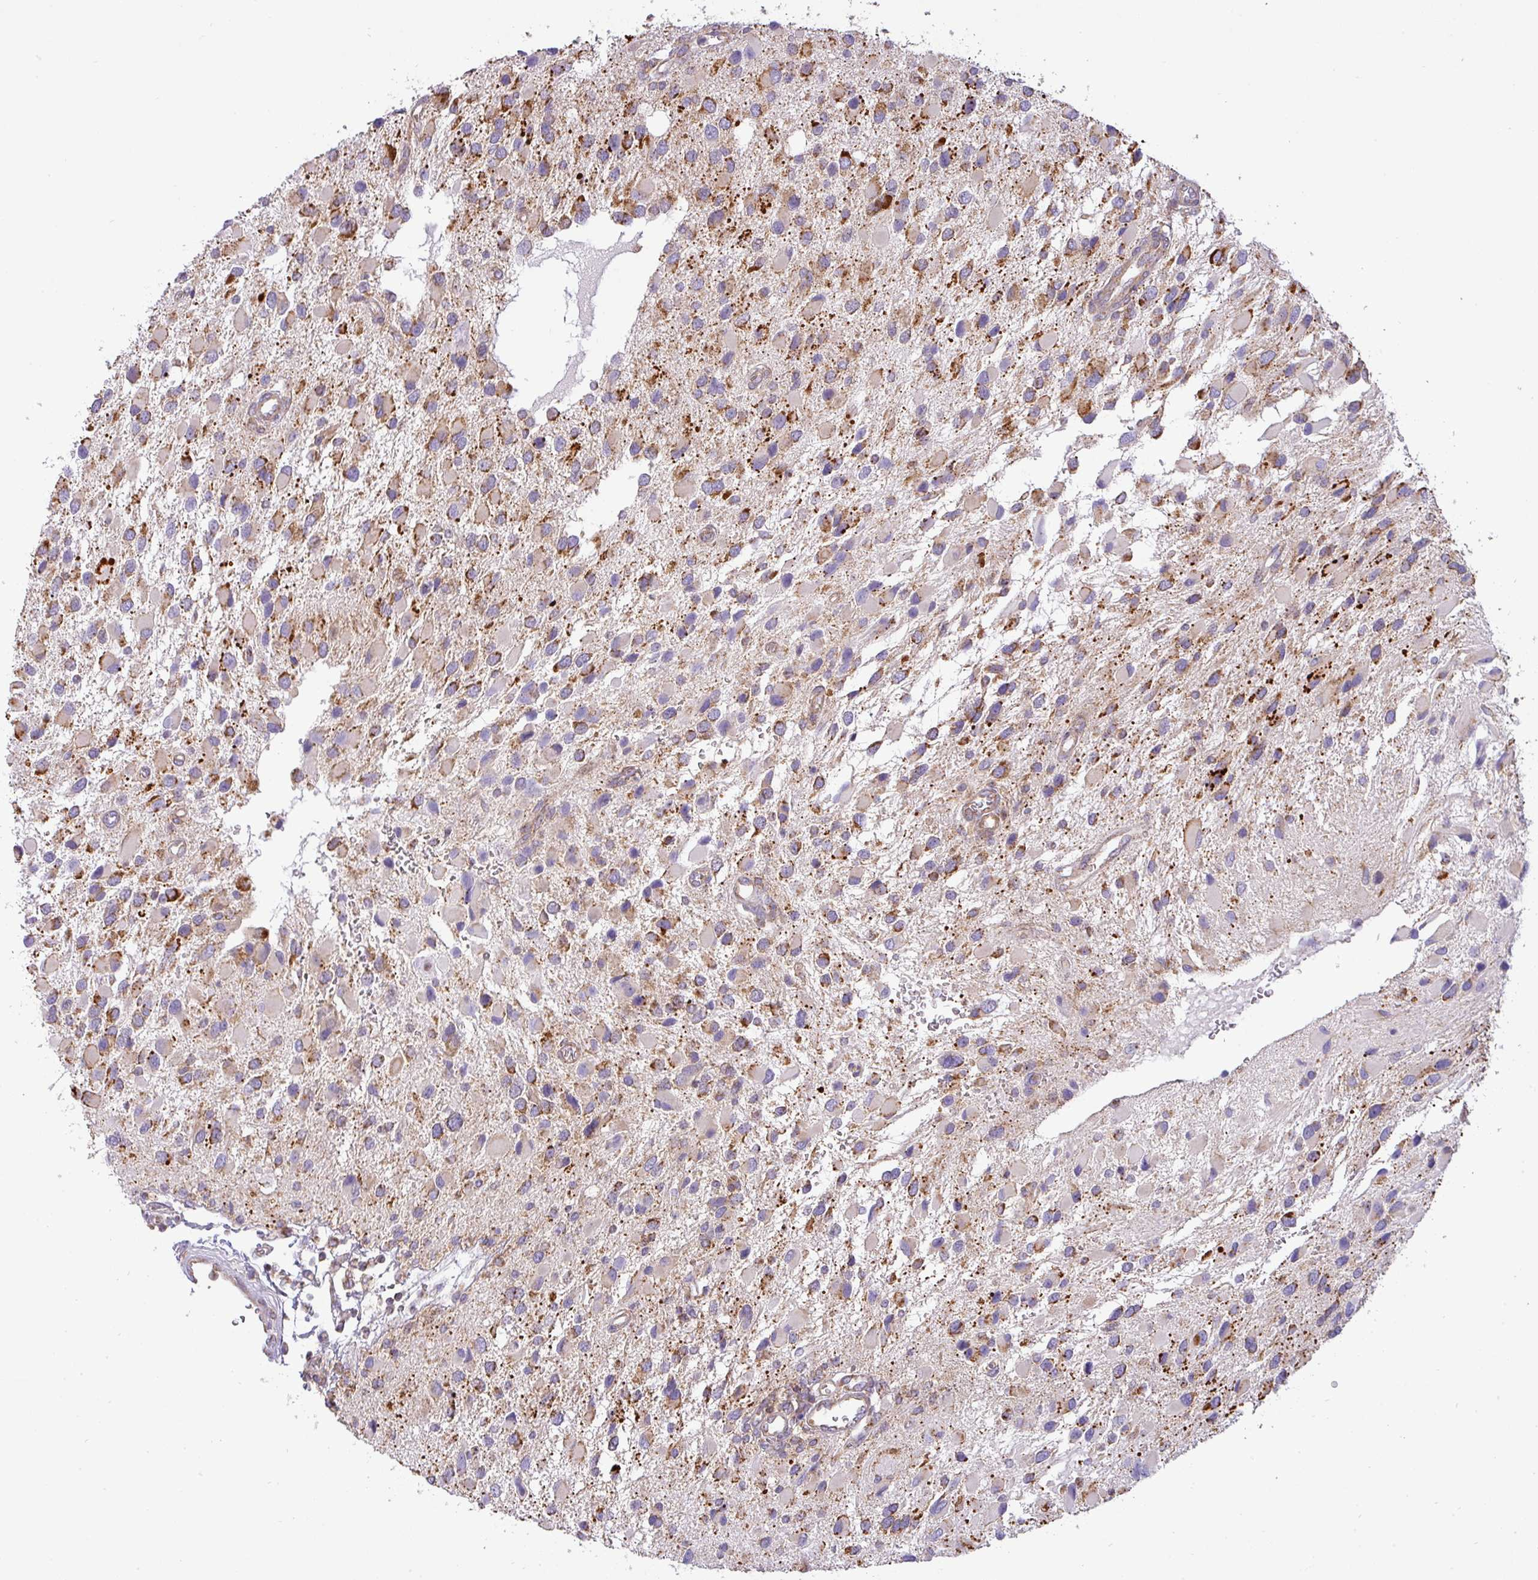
{"staining": {"intensity": "moderate", "quantity": ">75%", "location": "cytoplasmic/membranous"}, "tissue": "glioma", "cell_type": "Tumor cells", "image_type": "cancer", "snomed": [{"axis": "morphology", "description": "Glioma, malignant, High grade"}, {"axis": "topography", "description": "Brain"}], "caption": "Malignant glioma (high-grade) was stained to show a protein in brown. There is medium levels of moderate cytoplasmic/membranous positivity in approximately >75% of tumor cells.", "gene": "ZNF211", "patient": {"sex": "male", "age": 53}}